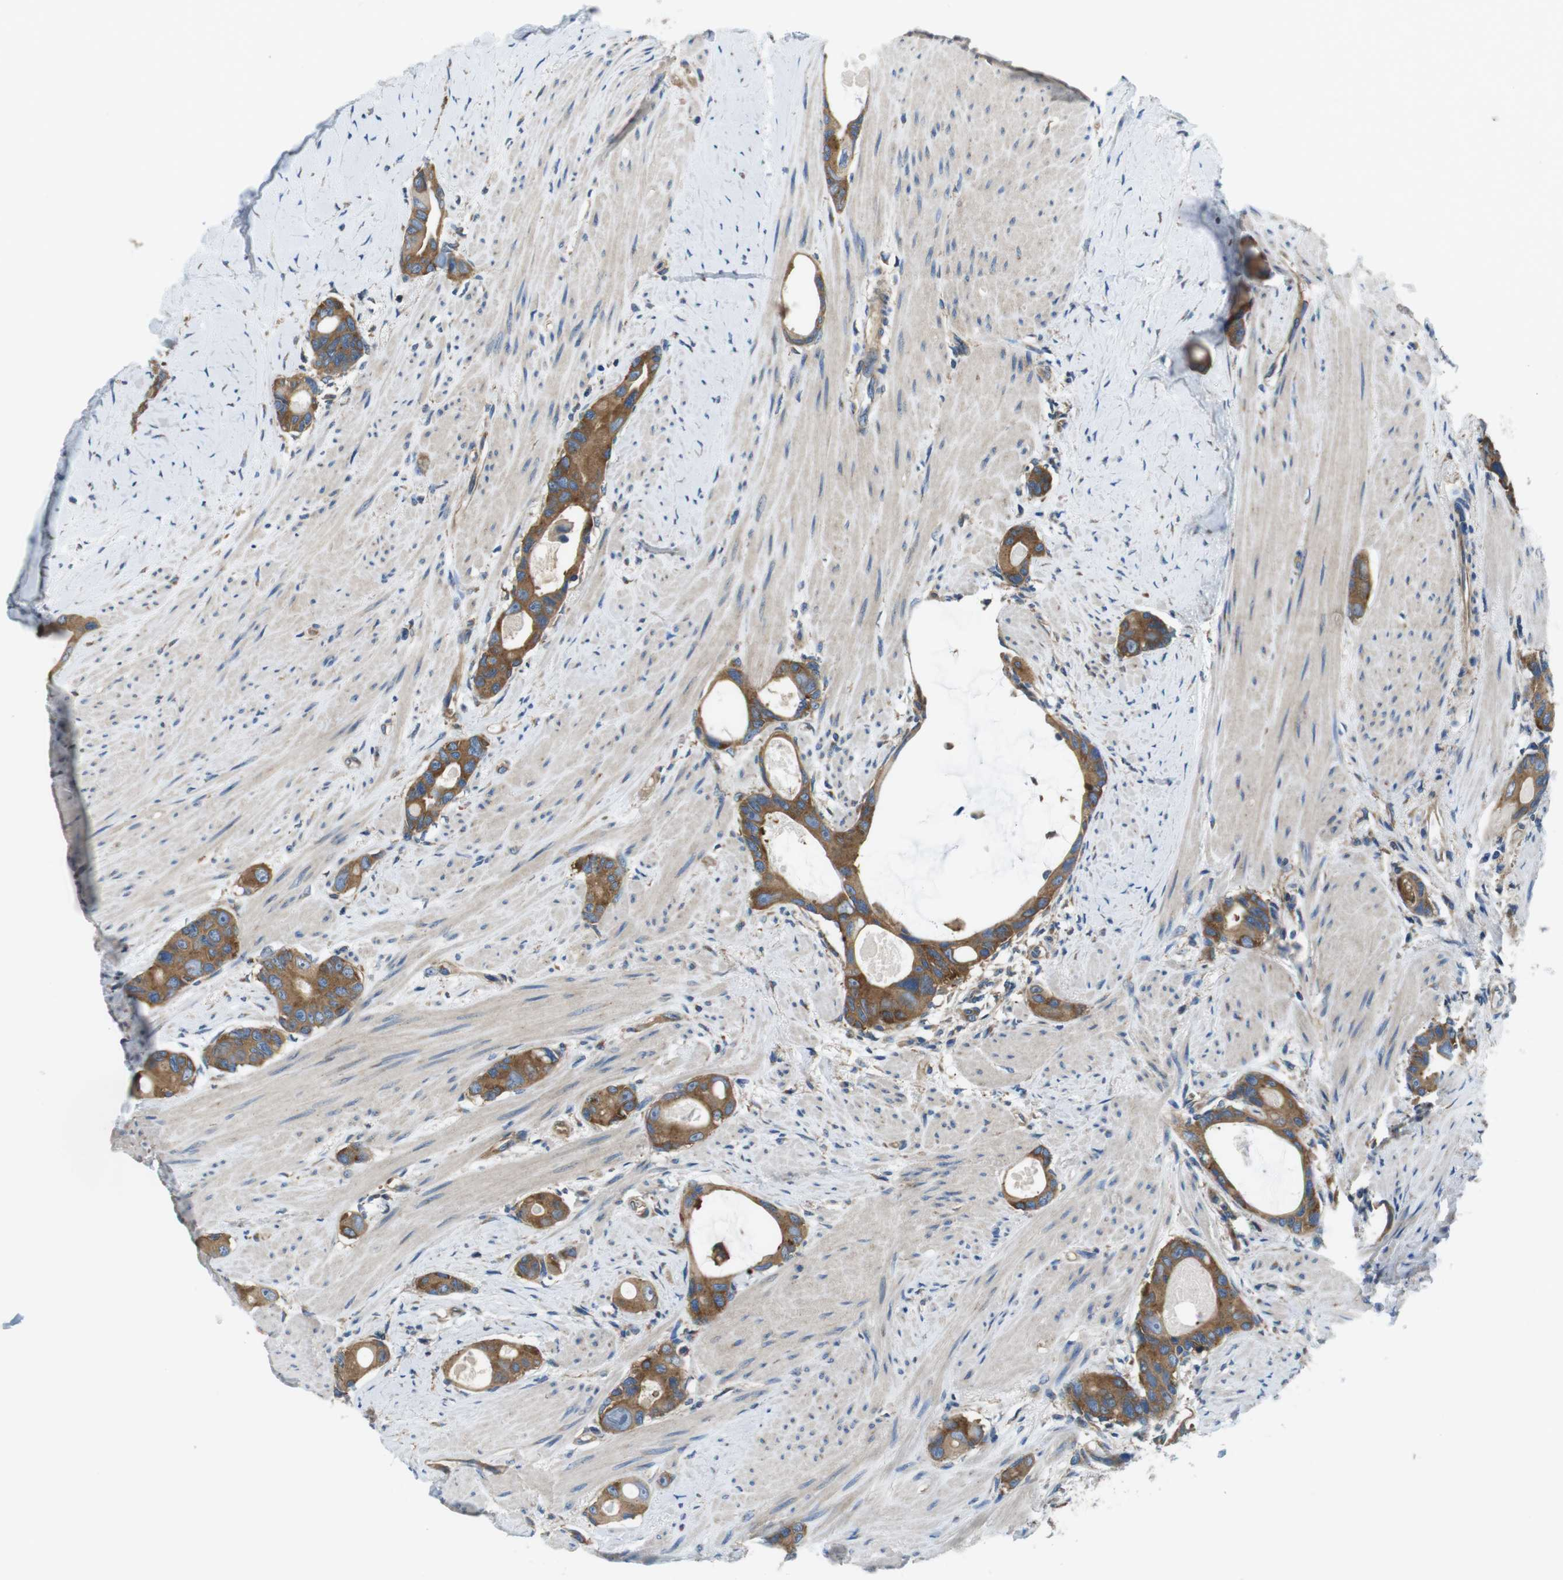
{"staining": {"intensity": "moderate", "quantity": ">75%", "location": "cytoplasmic/membranous"}, "tissue": "colorectal cancer", "cell_type": "Tumor cells", "image_type": "cancer", "snomed": [{"axis": "morphology", "description": "Adenocarcinoma, NOS"}, {"axis": "topography", "description": "Rectum"}], "caption": "Immunohistochemical staining of human colorectal cancer displays medium levels of moderate cytoplasmic/membranous expression in about >75% of tumor cells.", "gene": "DENND4C", "patient": {"sex": "male", "age": 51}}